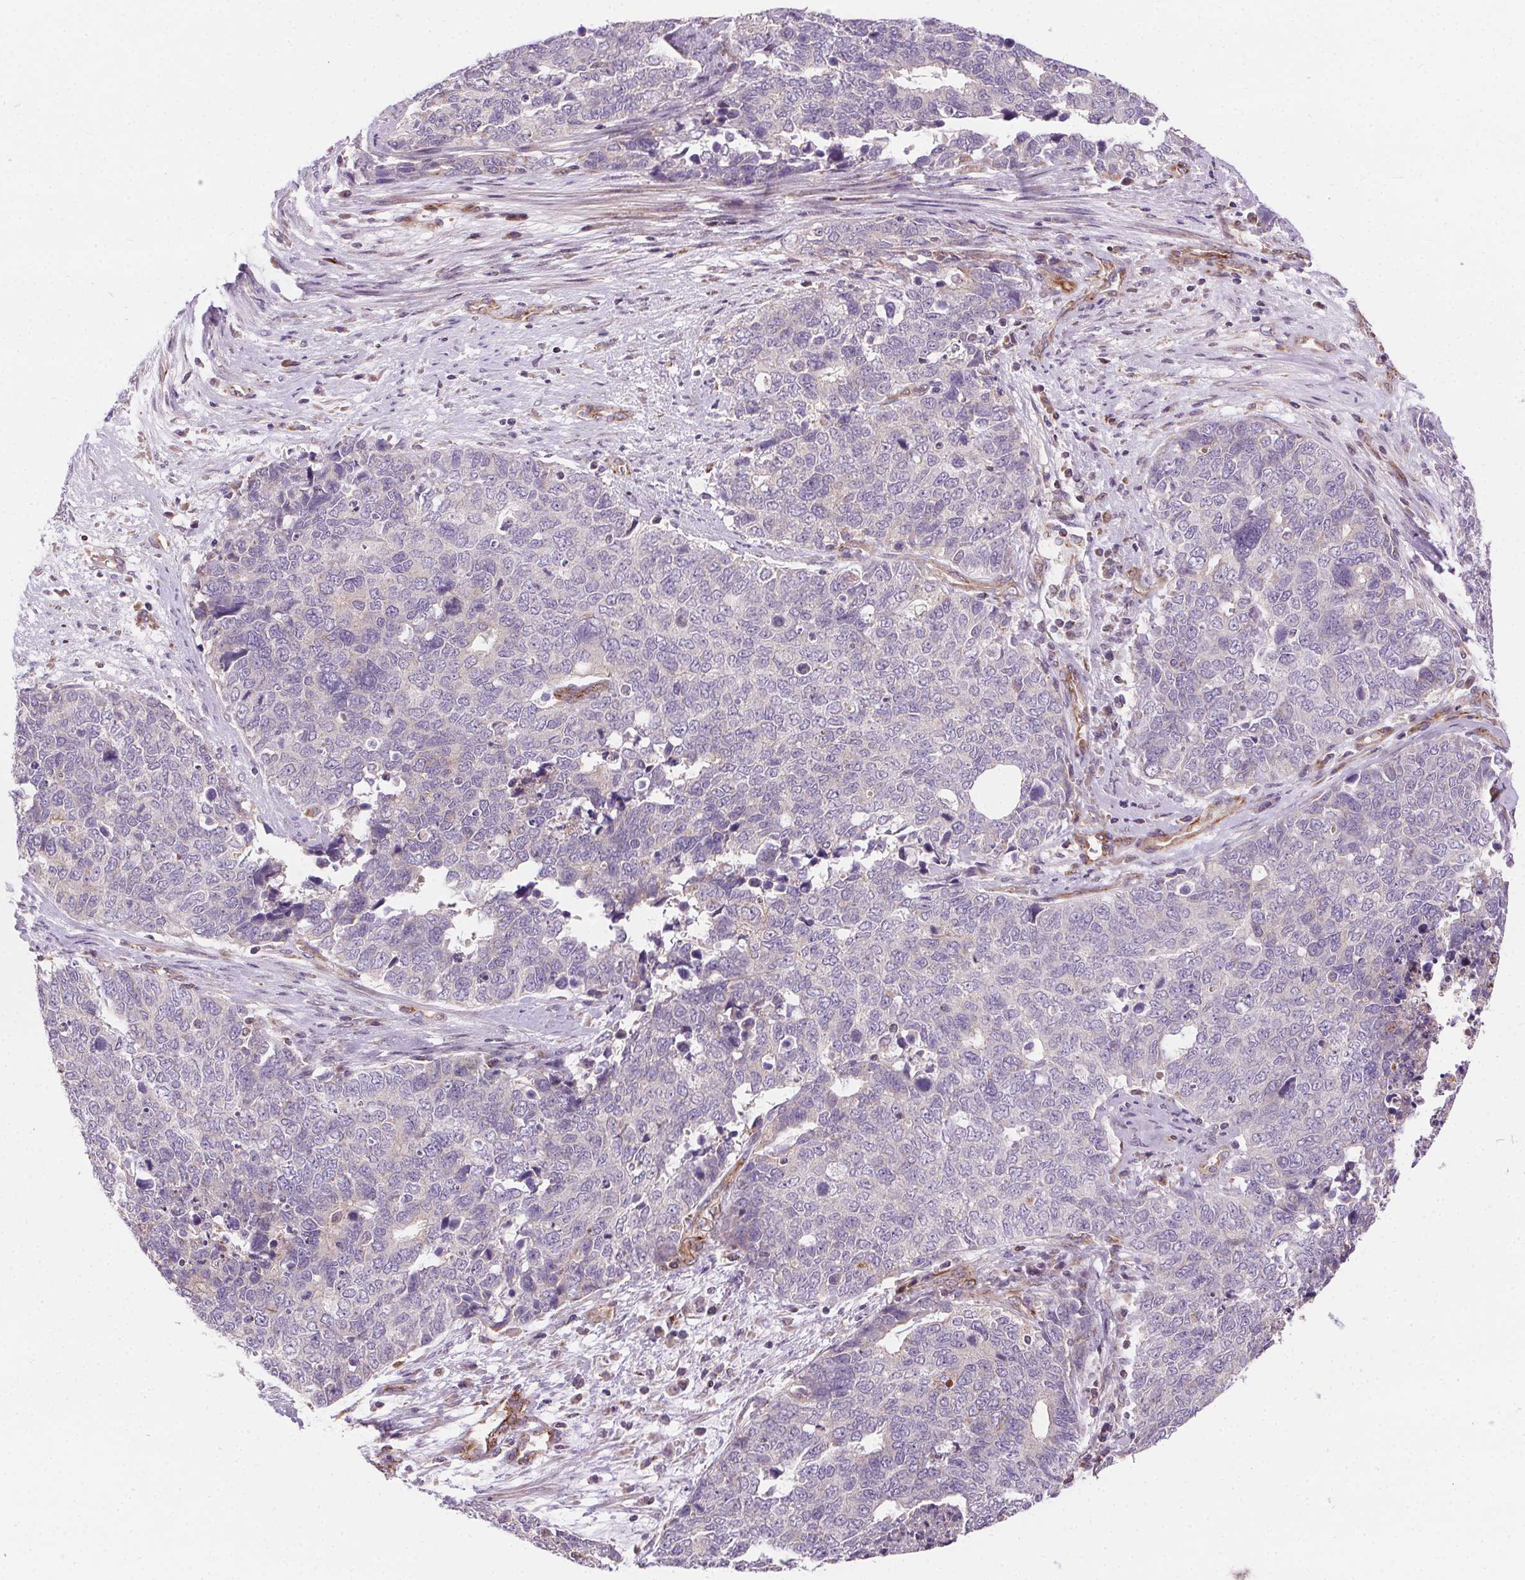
{"staining": {"intensity": "negative", "quantity": "none", "location": "none"}, "tissue": "cervical cancer", "cell_type": "Tumor cells", "image_type": "cancer", "snomed": [{"axis": "morphology", "description": "Adenocarcinoma, NOS"}, {"axis": "topography", "description": "Cervix"}], "caption": "Adenocarcinoma (cervical) stained for a protein using immunohistochemistry (IHC) displays no staining tumor cells.", "gene": "GOLT1B", "patient": {"sex": "female", "age": 63}}